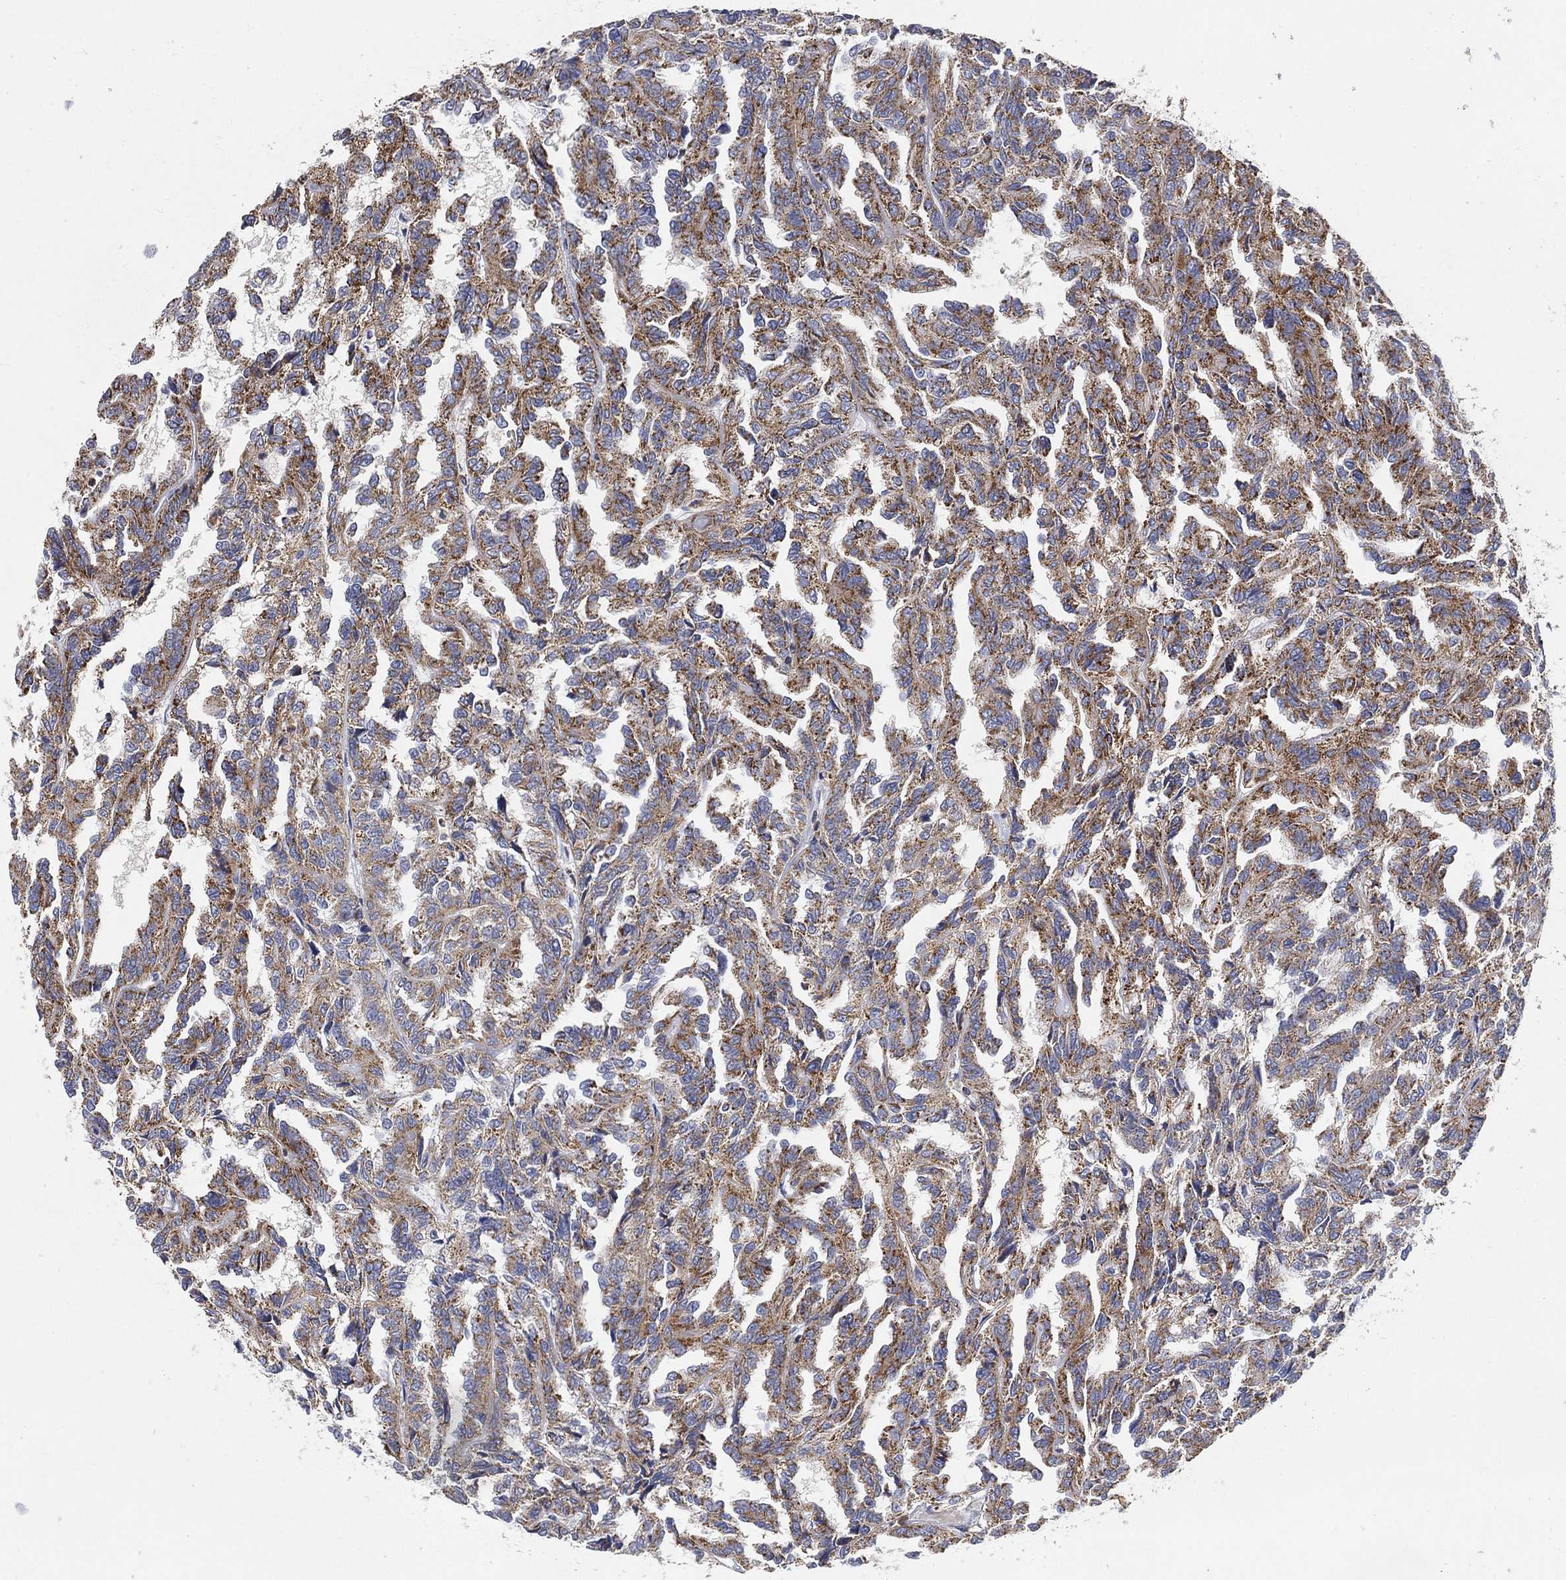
{"staining": {"intensity": "moderate", "quantity": "25%-75%", "location": "cytoplasmic/membranous"}, "tissue": "renal cancer", "cell_type": "Tumor cells", "image_type": "cancer", "snomed": [{"axis": "morphology", "description": "Adenocarcinoma, NOS"}, {"axis": "topography", "description": "Kidney"}], "caption": "Immunohistochemistry (IHC) (DAB) staining of renal adenocarcinoma demonstrates moderate cytoplasmic/membranous protein staining in approximately 25%-75% of tumor cells.", "gene": "GCAT", "patient": {"sex": "male", "age": 79}}